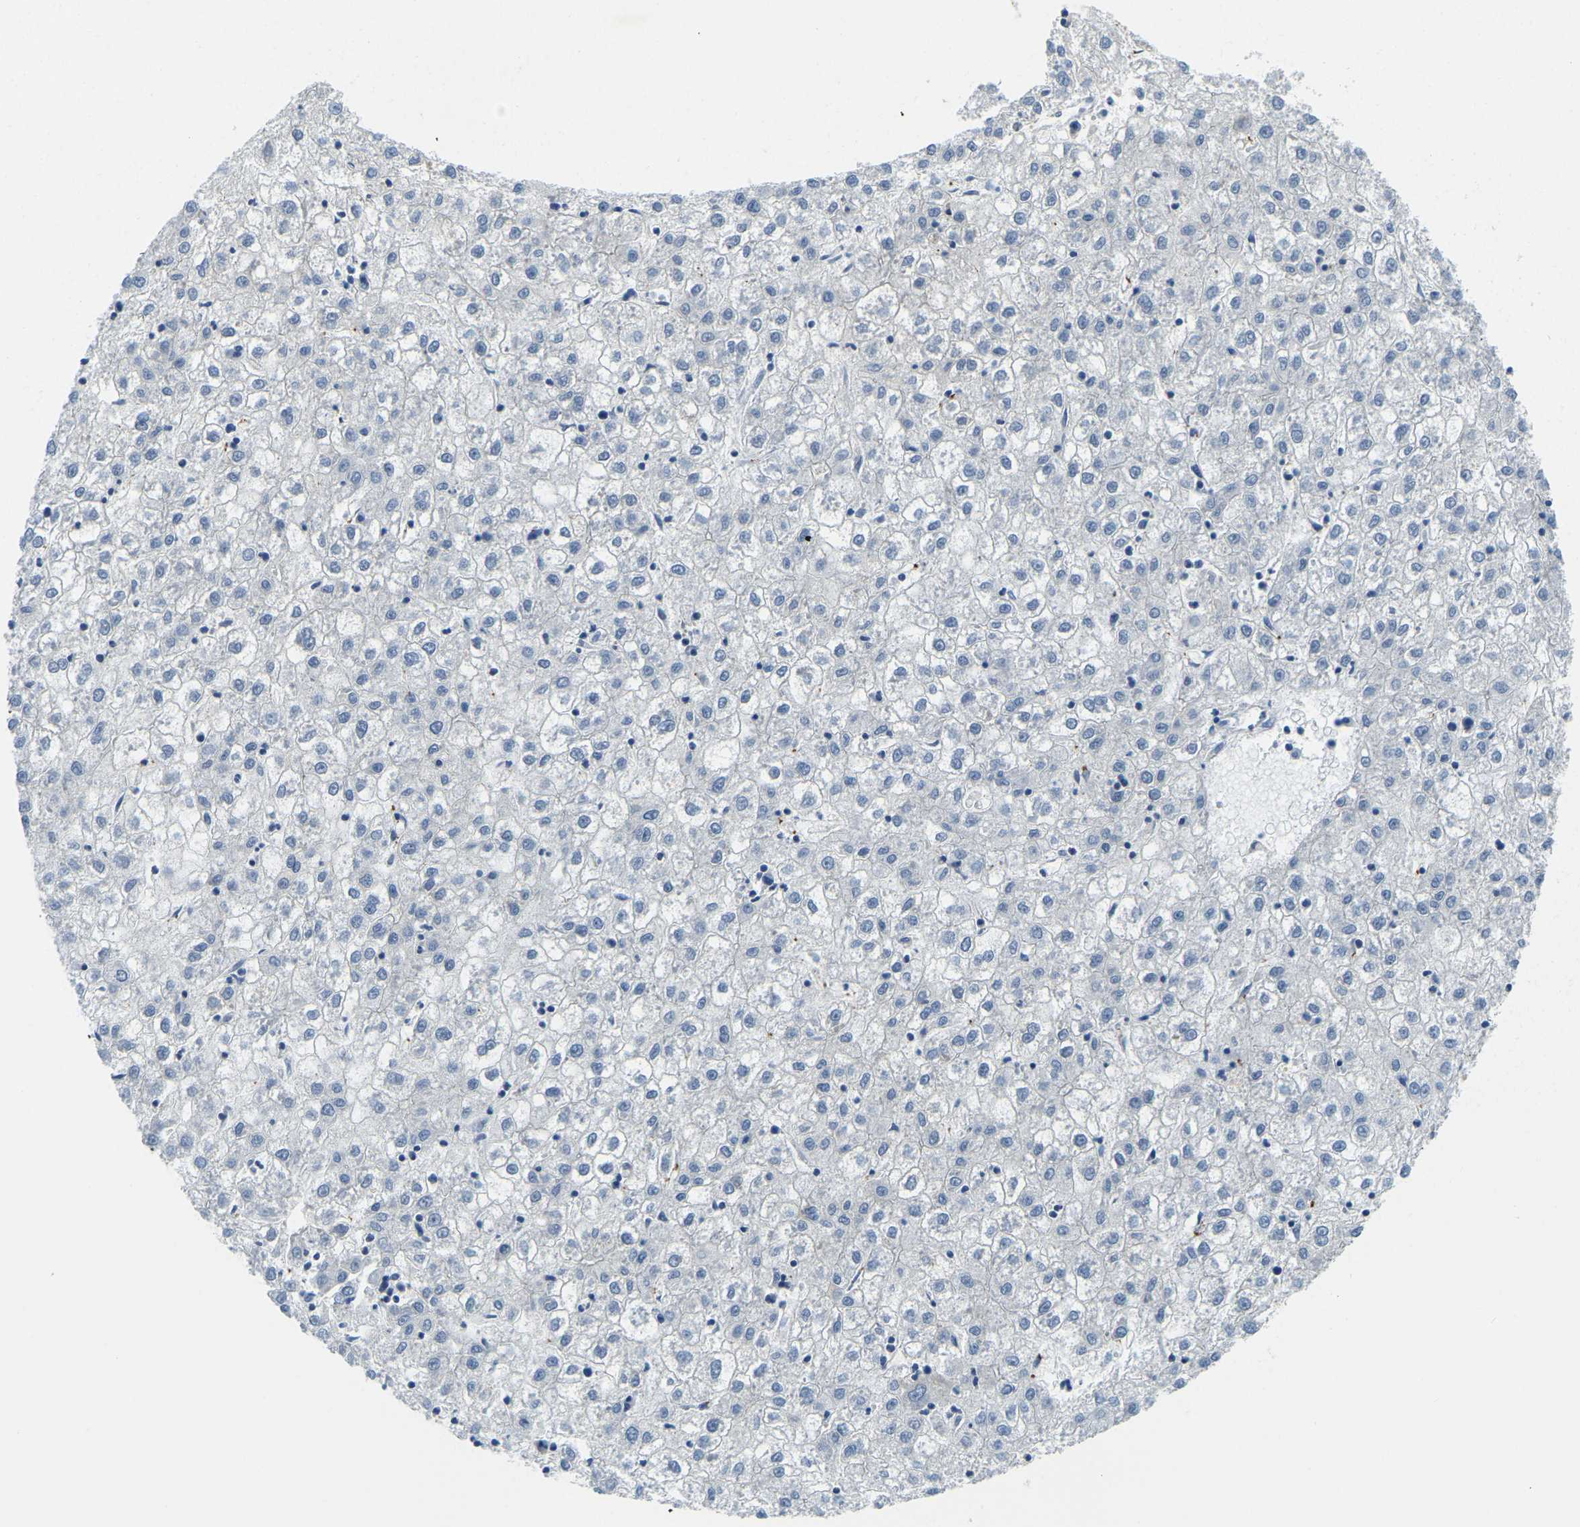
{"staining": {"intensity": "negative", "quantity": "none", "location": "none"}, "tissue": "liver cancer", "cell_type": "Tumor cells", "image_type": "cancer", "snomed": [{"axis": "morphology", "description": "Carcinoma, Hepatocellular, NOS"}, {"axis": "topography", "description": "Liver"}], "caption": "A high-resolution micrograph shows immunohistochemistry (IHC) staining of liver hepatocellular carcinoma, which exhibits no significant staining in tumor cells.", "gene": "RRP1", "patient": {"sex": "male", "age": 72}}